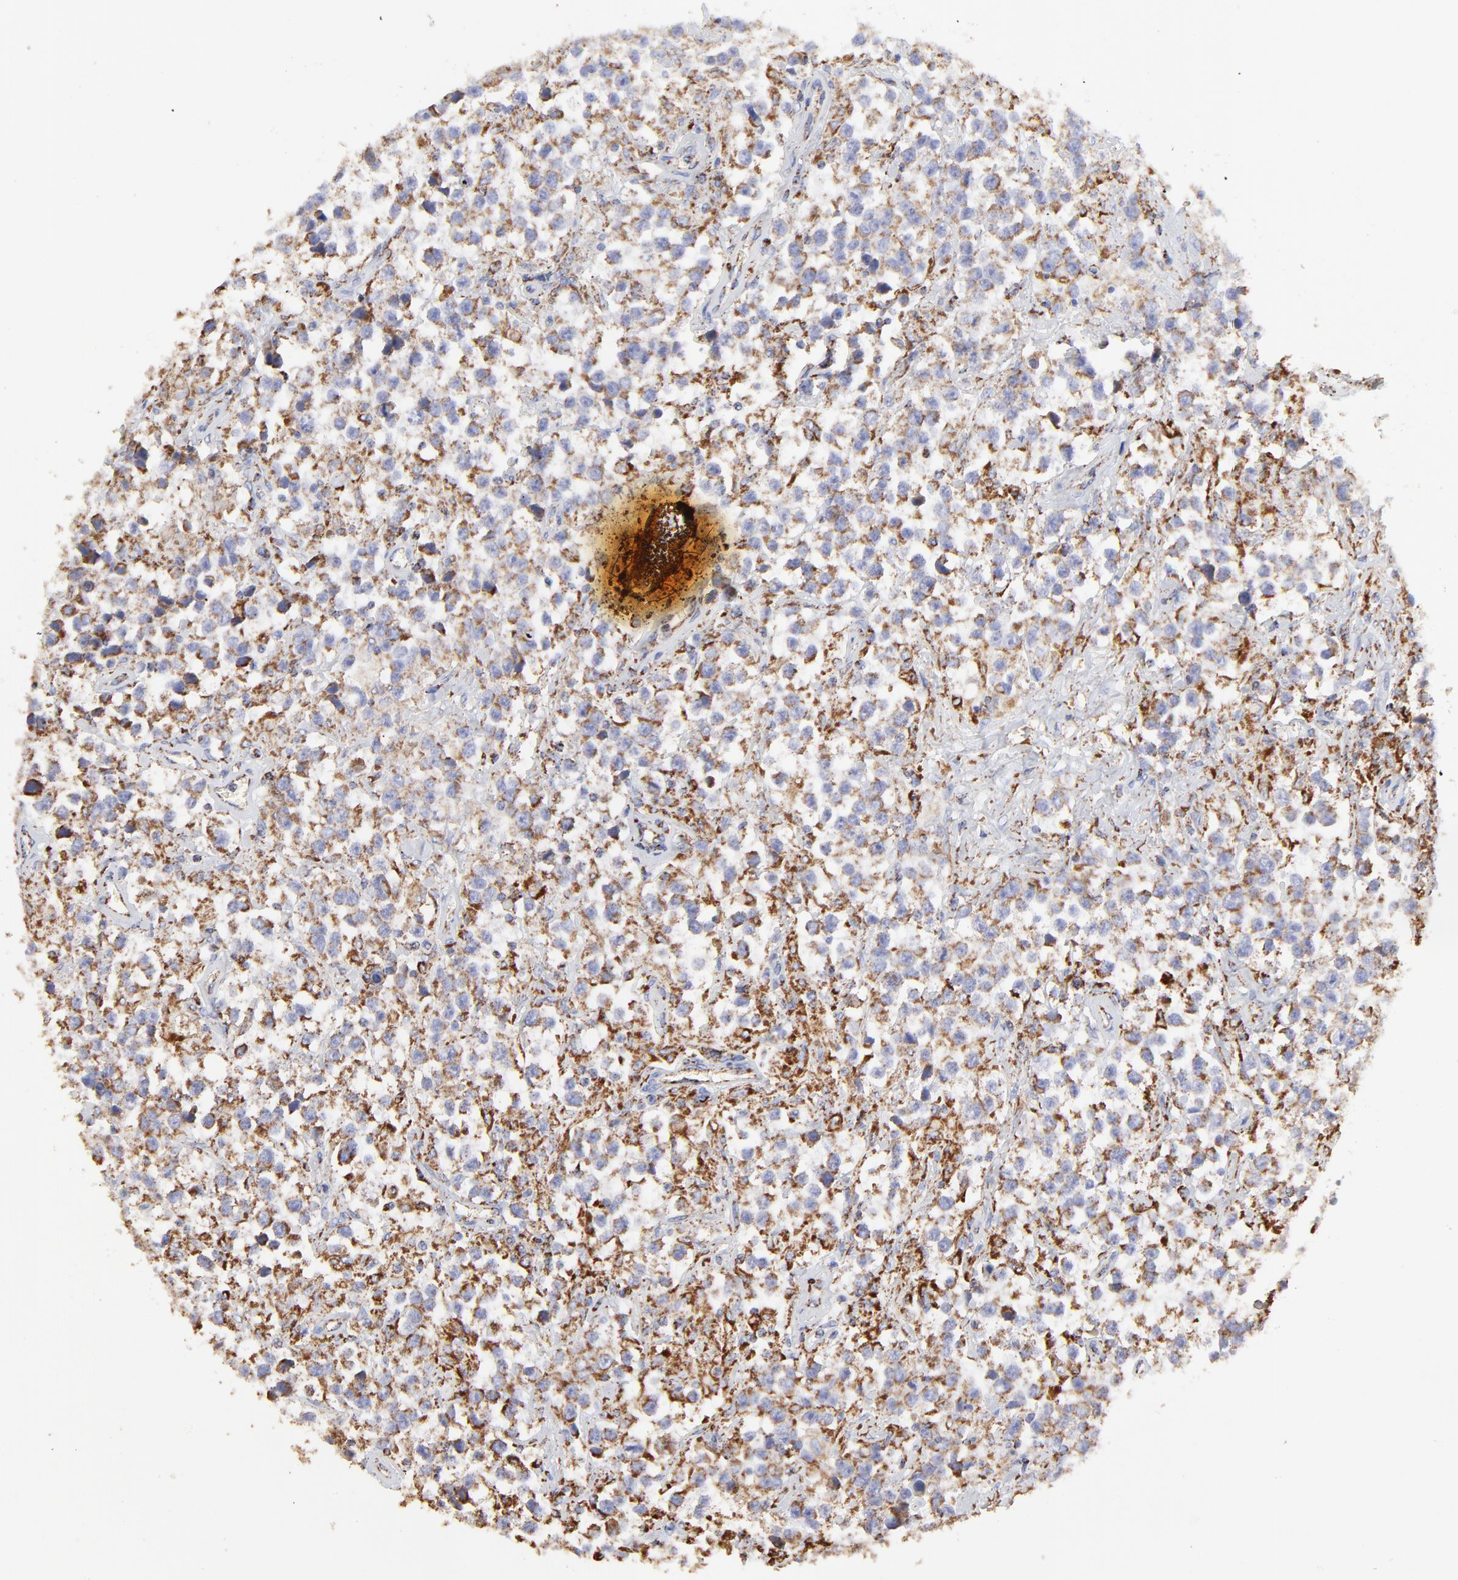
{"staining": {"intensity": "moderate", "quantity": ">75%", "location": "cytoplasmic/membranous"}, "tissue": "testis cancer", "cell_type": "Tumor cells", "image_type": "cancer", "snomed": [{"axis": "morphology", "description": "Seminoma, NOS"}, {"axis": "topography", "description": "Testis"}], "caption": "A high-resolution micrograph shows immunohistochemistry staining of testis cancer (seminoma), which exhibits moderate cytoplasmic/membranous positivity in approximately >75% of tumor cells.", "gene": "COX4I1", "patient": {"sex": "male", "age": 43}}